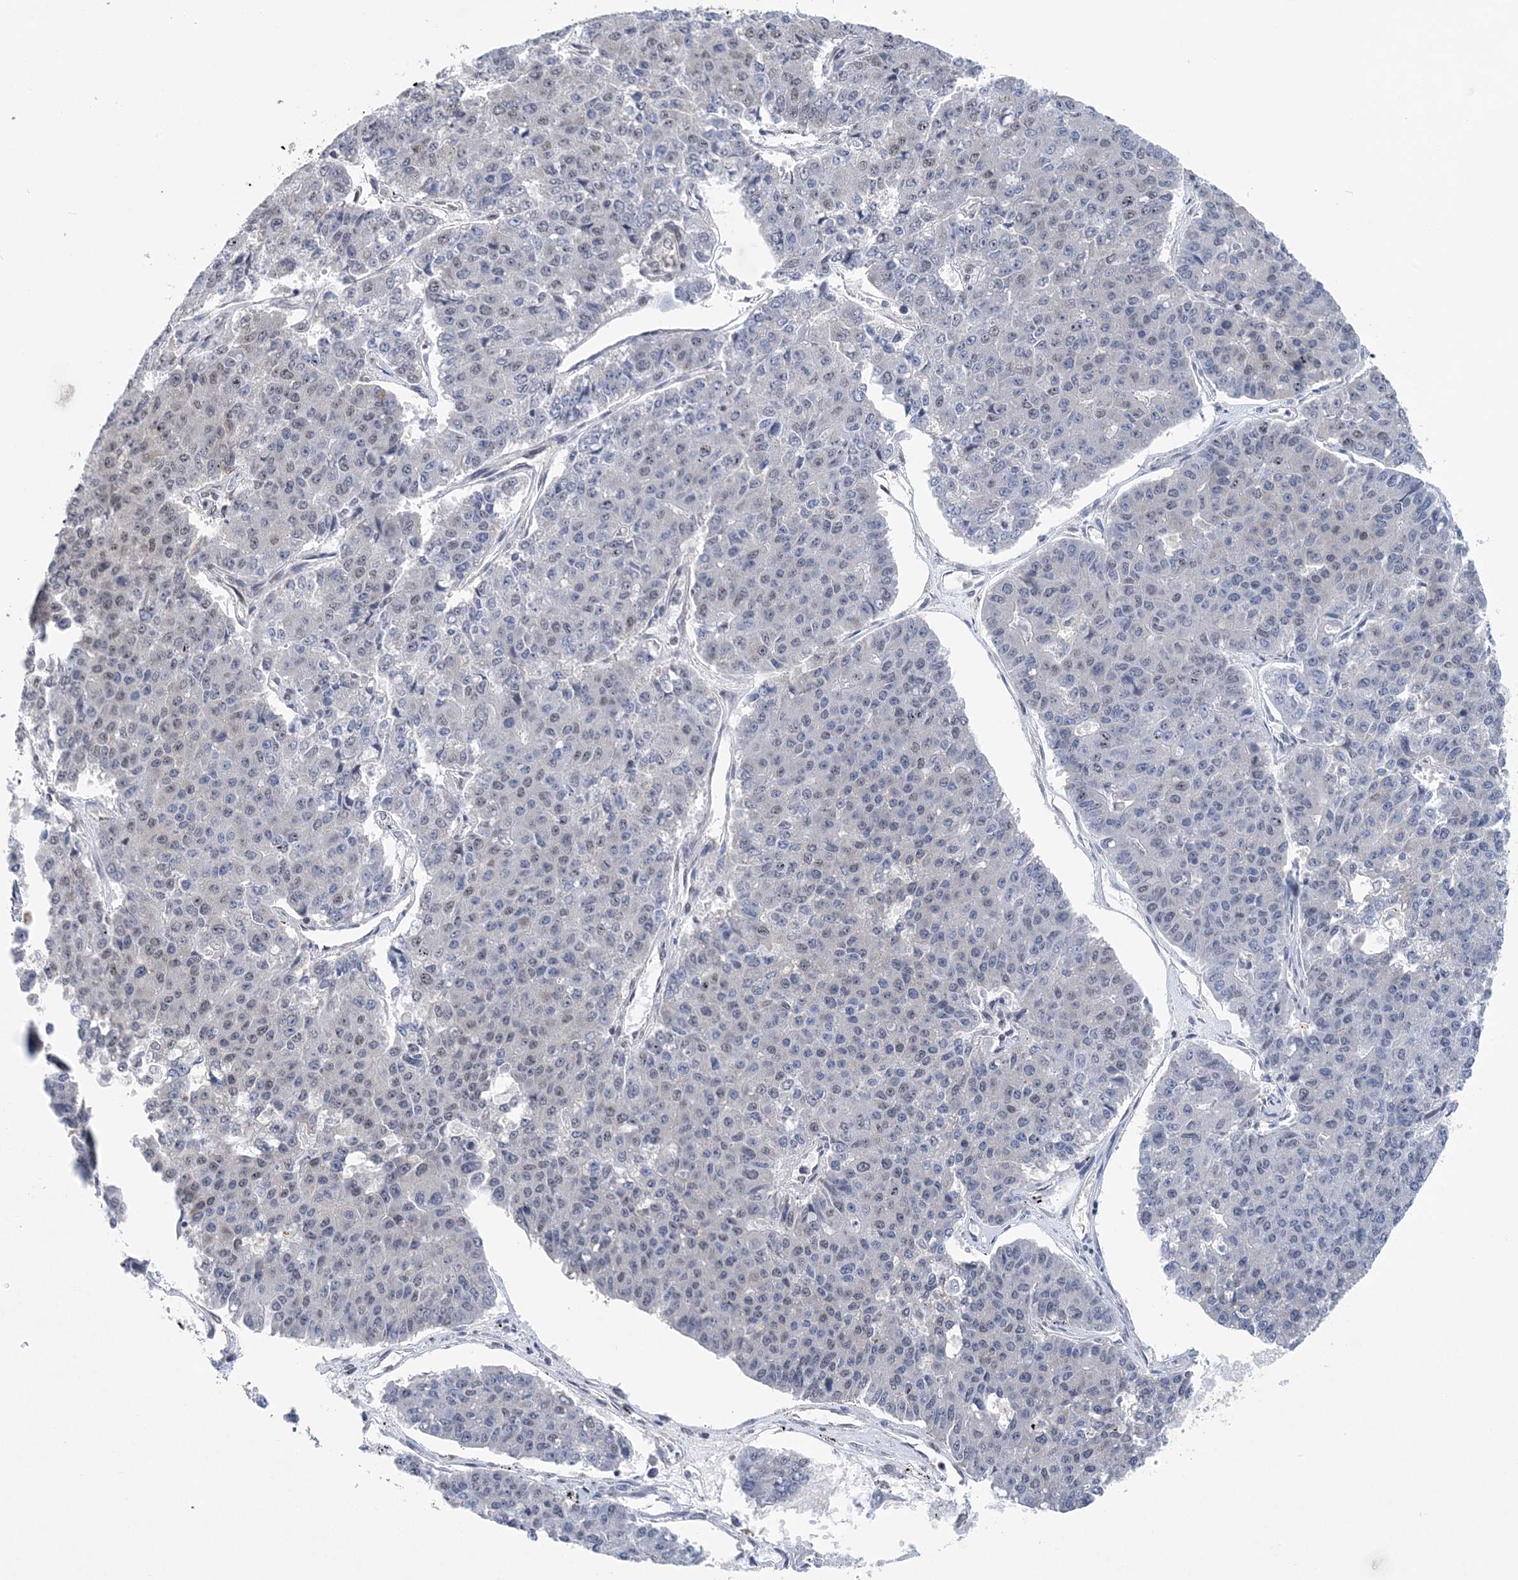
{"staining": {"intensity": "weak", "quantity": "<25%", "location": "nuclear"}, "tissue": "pancreatic cancer", "cell_type": "Tumor cells", "image_type": "cancer", "snomed": [{"axis": "morphology", "description": "Adenocarcinoma, NOS"}, {"axis": "topography", "description": "Pancreas"}], "caption": "Immunohistochemistry photomicrograph of neoplastic tissue: human pancreatic cancer stained with DAB (3,3'-diaminobenzidine) exhibits no significant protein staining in tumor cells.", "gene": "CCDC152", "patient": {"sex": "male", "age": 50}}